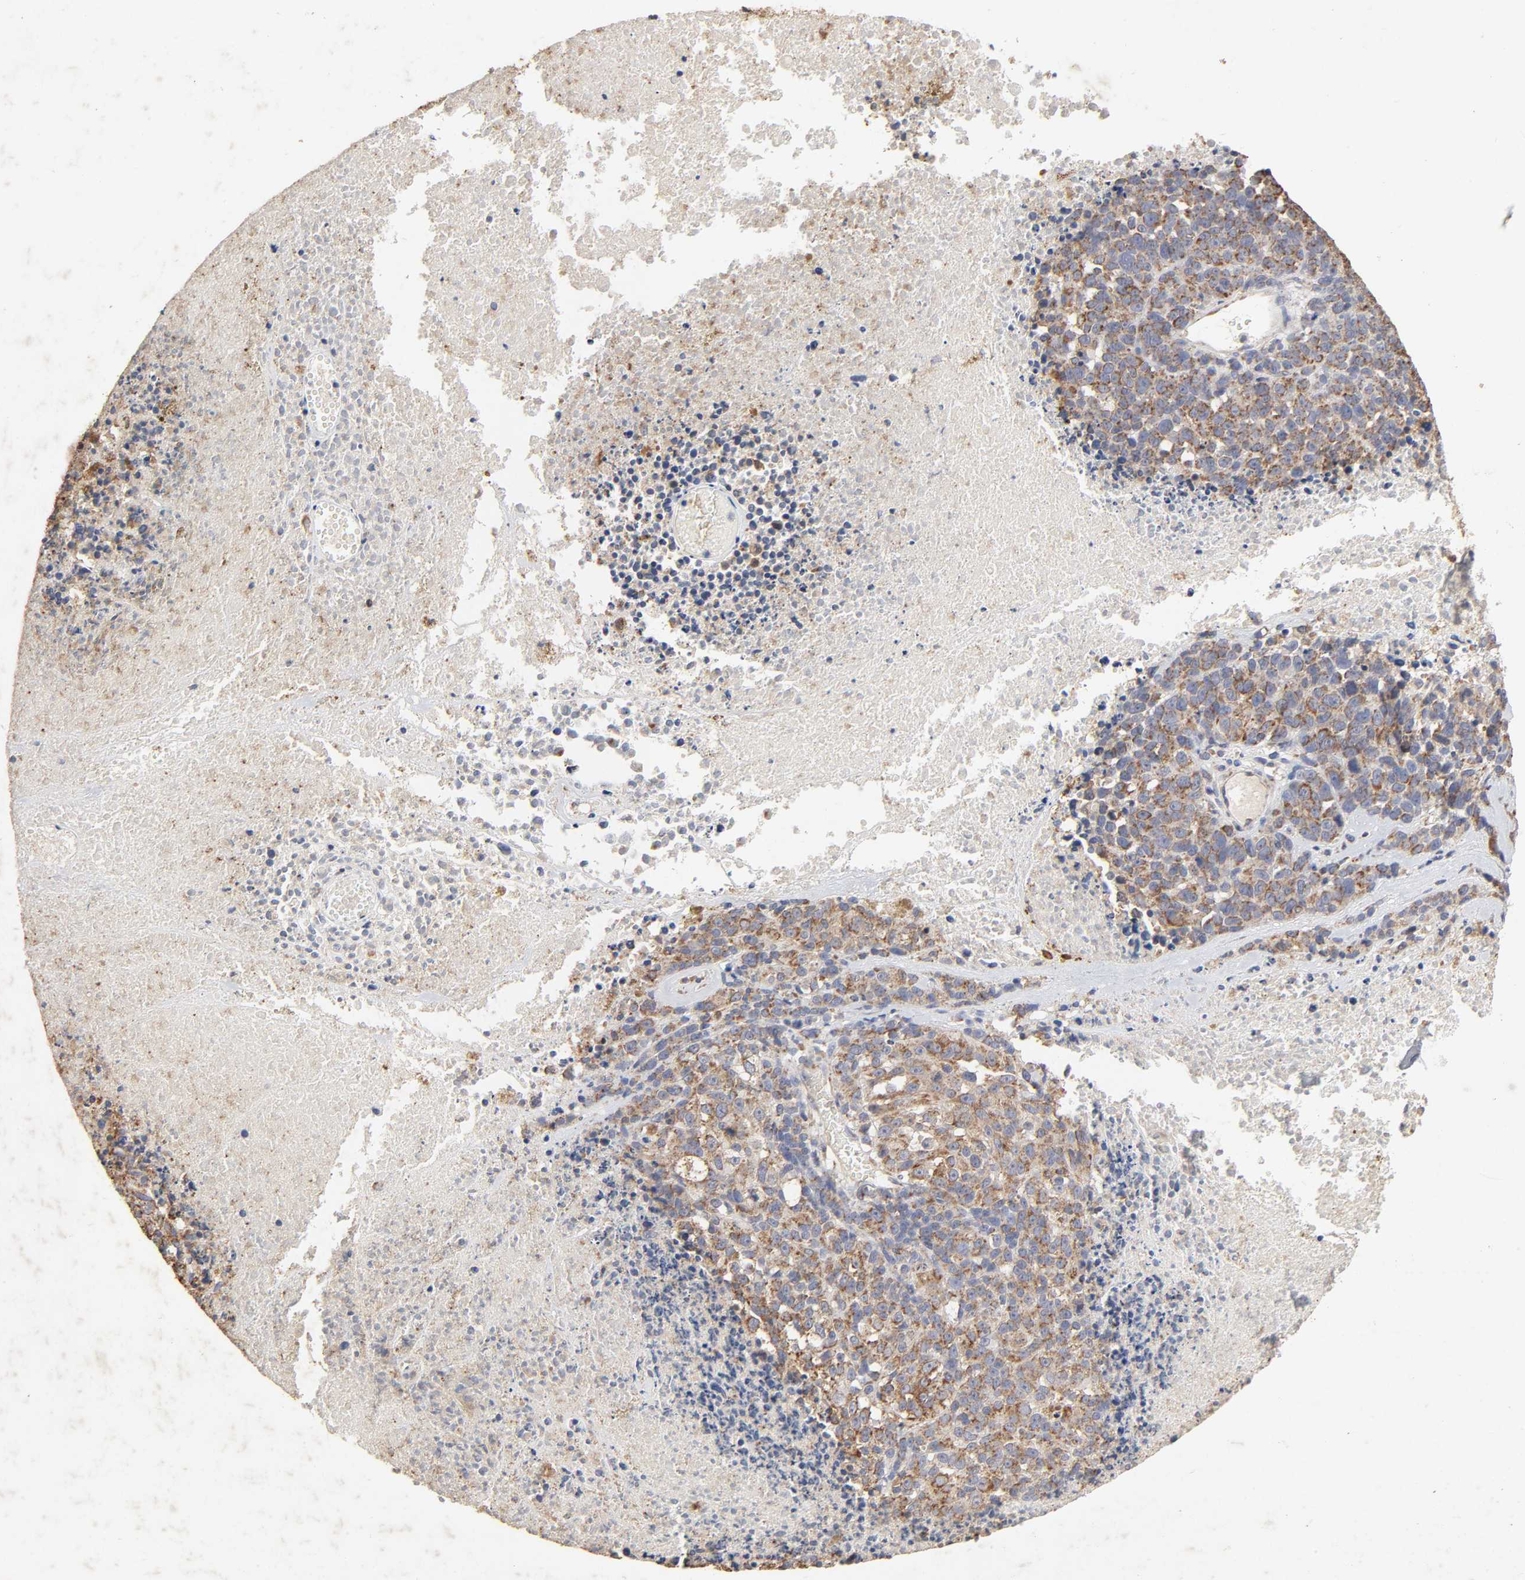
{"staining": {"intensity": "moderate", "quantity": ">75%", "location": "cytoplasmic/membranous"}, "tissue": "melanoma", "cell_type": "Tumor cells", "image_type": "cancer", "snomed": [{"axis": "morphology", "description": "Malignant melanoma, Metastatic site"}, {"axis": "topography", "description": "Cerebral cortex"}], "caption": "Melanoma tissue reveals moderate cytoplasmic/membranous staining in approximately >75% of tumor cells, visualized by immunohistochemistry.", "gene": "CYCS", "patient": {"sex": "female", "age": 52}}